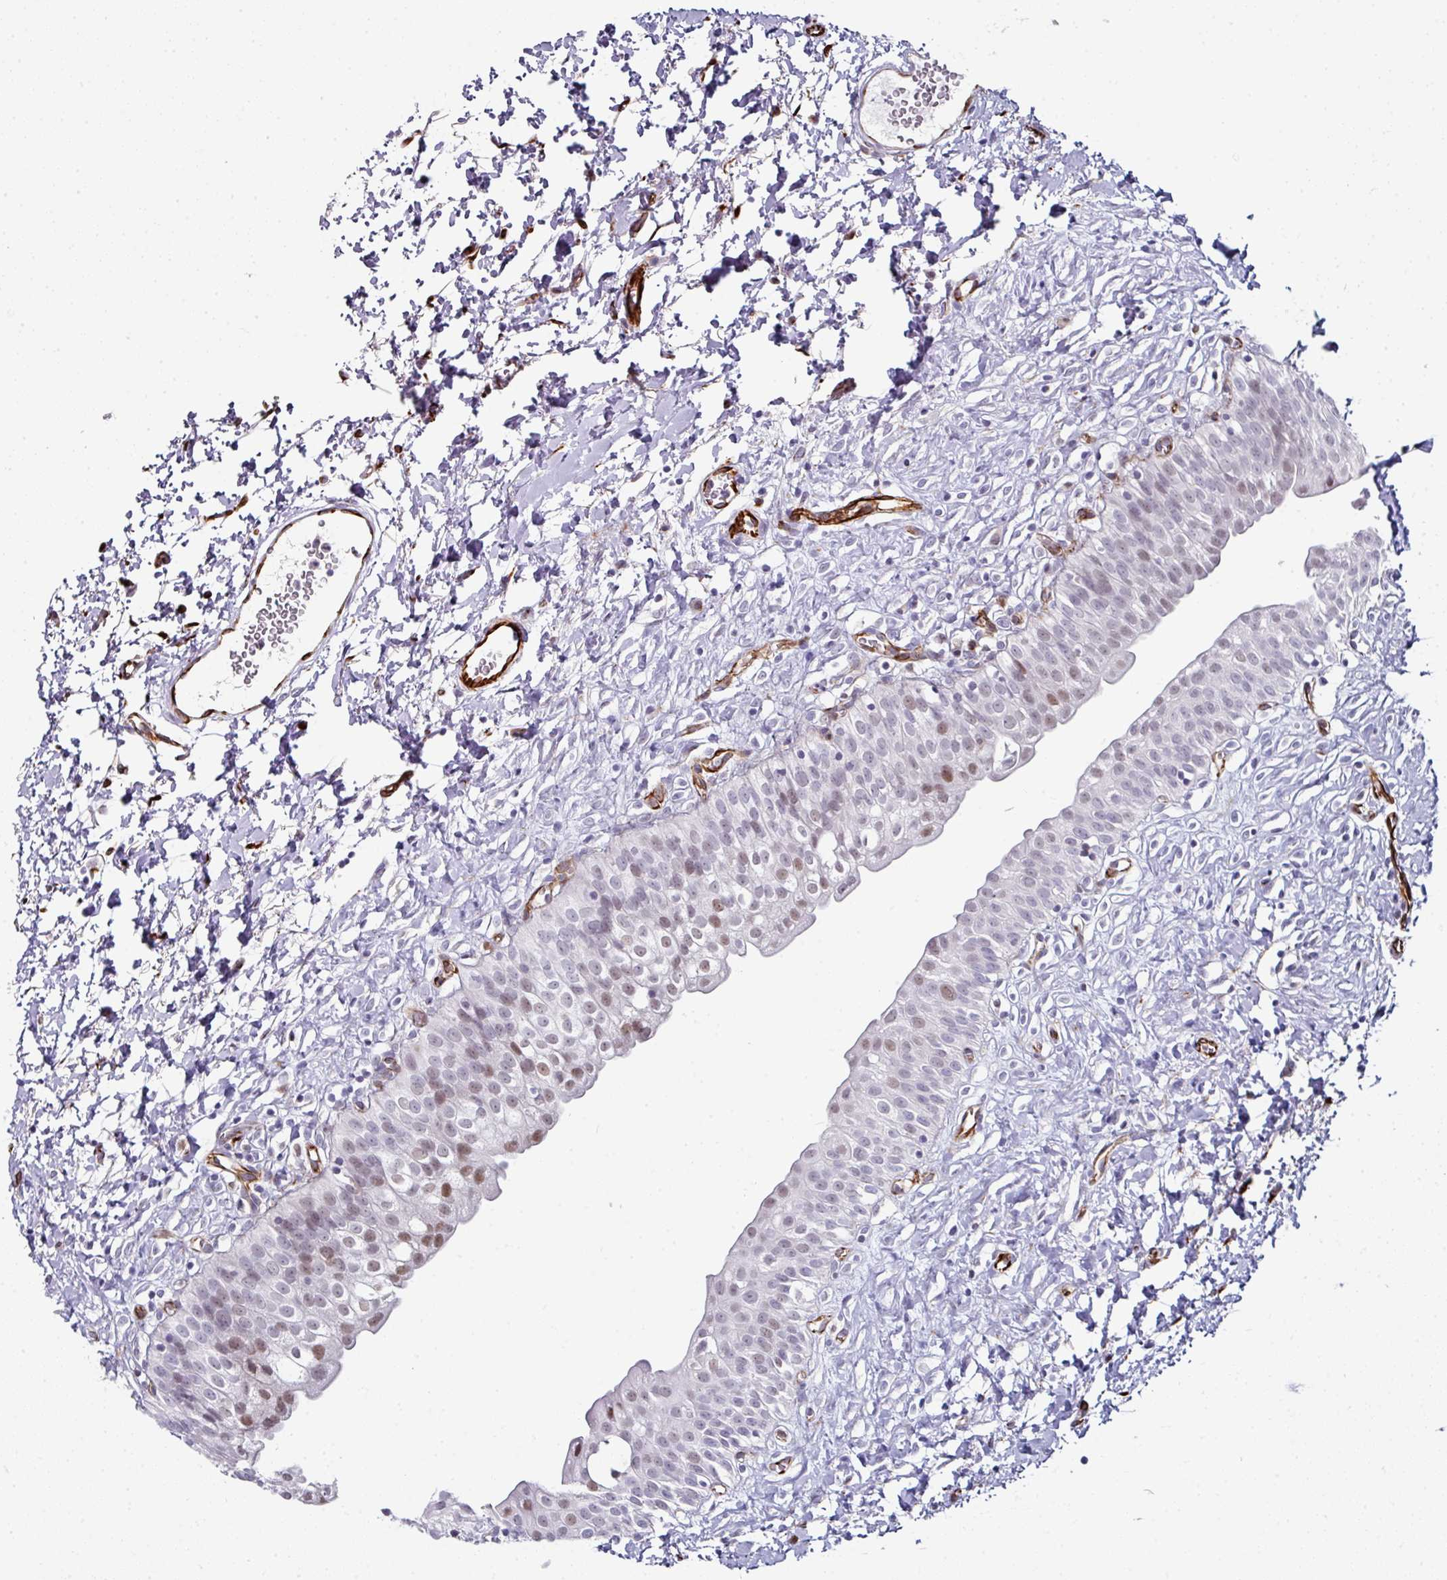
{"staining": {"intensity": "moderate", "quantity": "<25%", "location": "nuclear"}, "tissue": "urinary bladder", "cell_type": "Urothelial cells", "image_type": "normal", "snomed": [{"axis": "morphology", "description": "Normal tissue, NOS"}, {"axis": "topography", "description": "Urinary bladder"}], "caption": "About <25% of urothelial cells in benign human urinary bladder show moderate nuclear protein expression as visualized by brown immunohistochemical staining.", "gene": "TMPRSS9", "patient": {"sex": "male", "age": 51}}